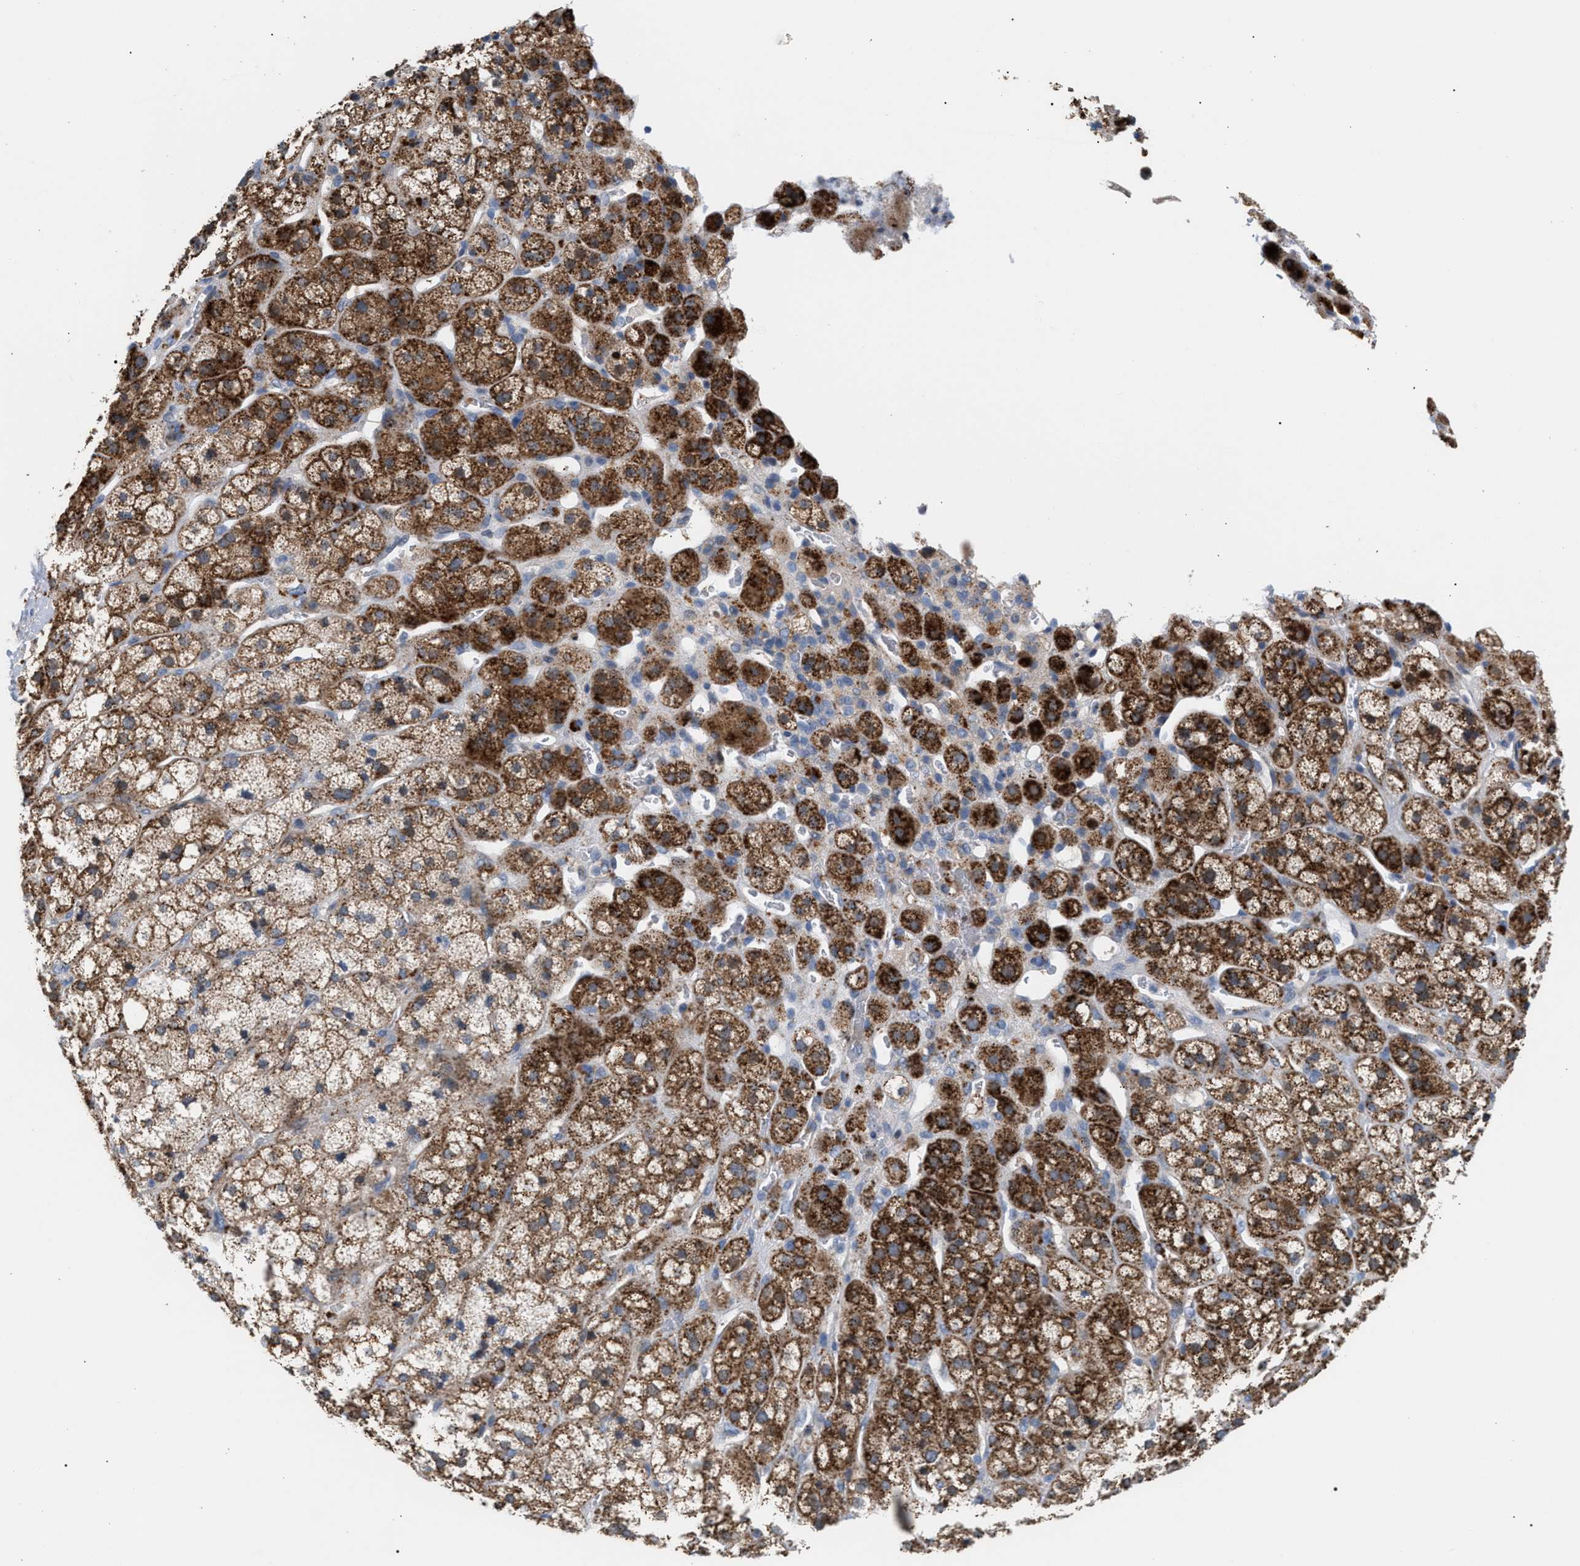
{"staining": {"intensity": "strong", "quantity": ">75%", "location": "cytoplasmic/membranous"}, "tissue": "adrenal gland", "cell_type": "Glandular cells", "image_type": "normal", "snomed": [{"axis": "morphology", "description": "Normal tissue, NOS"}, {"axis": "topography", "description": "Adrenal gland"}], "caption": "Protein staining reveals strong cytoplasmic/membranous positivity in approximately >75% of glandular cells in benign adrenal gland. (DAB IHC with brightfield microscopy, high magnification).", "gene": "MBTD1", "patient": {"sex": "male", "age": 56}}